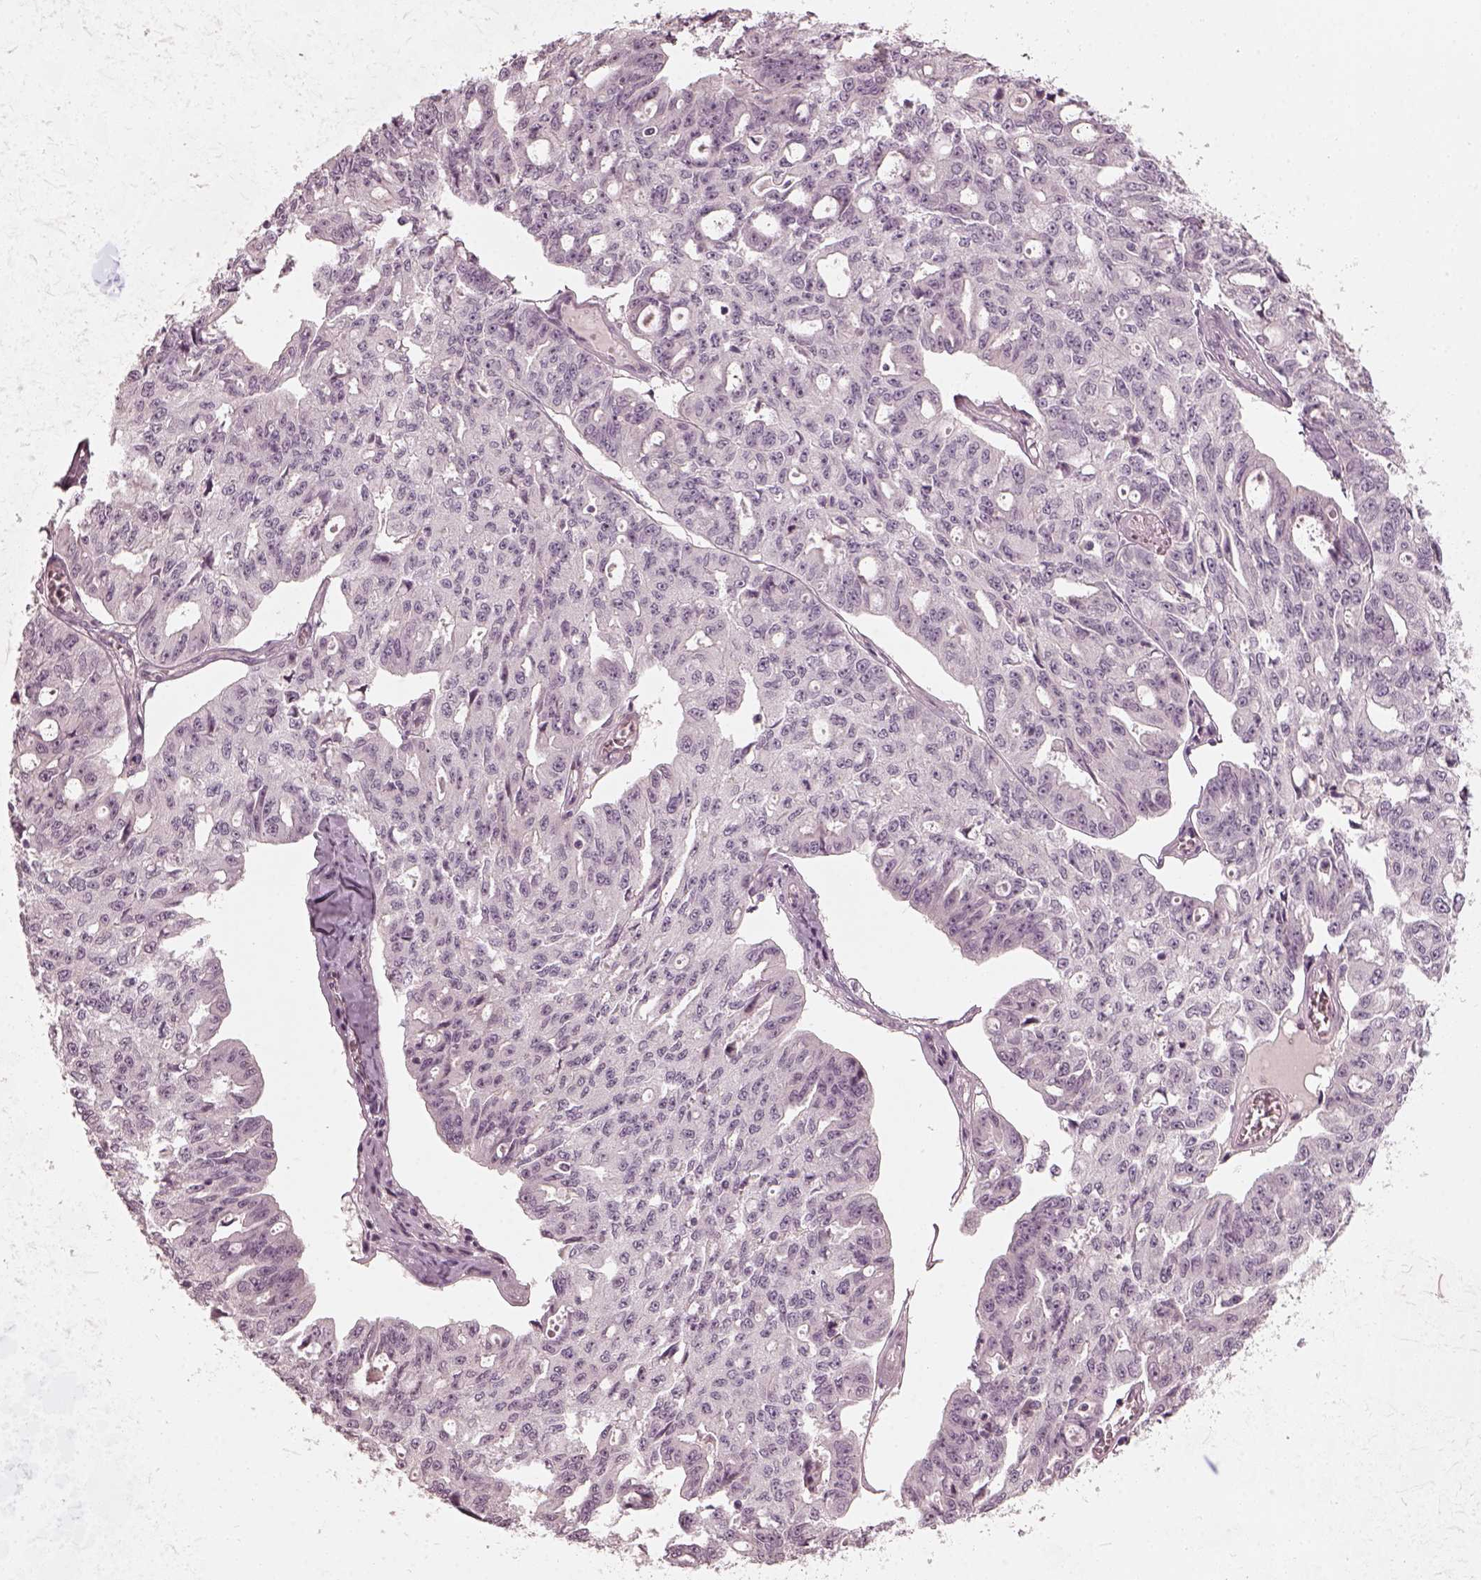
{"staining": {"intensity": "negative", "quantity": "none", "location": "none"}, "tissue": "ovarian cancer", "cell_type": "Tumor cells", "image_type": "cancer", "snomed": [{"axis": "morphology", "description": "Carcinoma, endometroid"}, {"axis": "topography", "description": "Ovary"}], "caption": "The histopathology image exhibits no significant expression in tumor cells of ovarian endometroid carcinoma.", "gene": "CHIT1", "patient": {"sex": "female", "age": 65}}